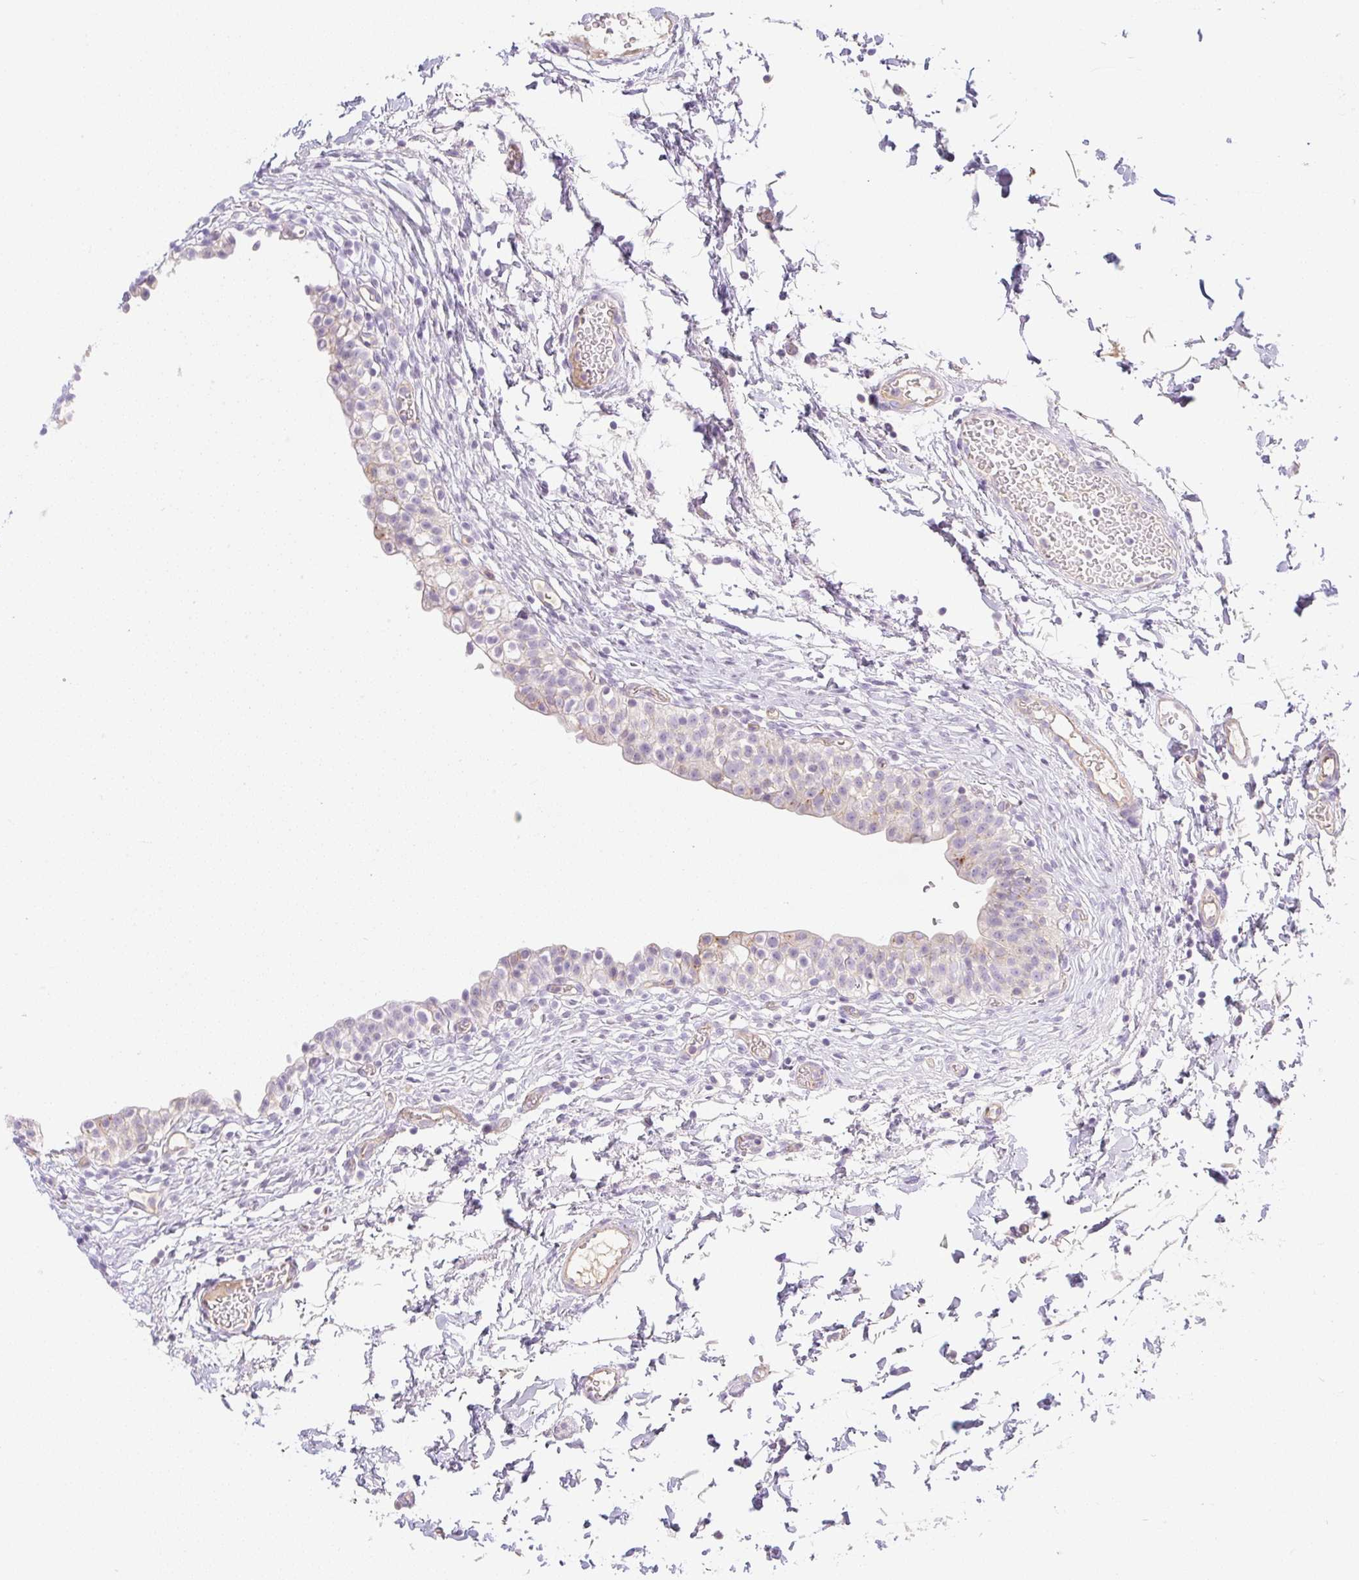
{"staining": {"intensity": "weak", "quantity": "<25%", "location": "cytoplasmic/membranous"}, "tissue": "urinary bladder", "cell_type": "Urothelial cells", "image_type": "normal", "snomed": [{"axis": "morphology", "description": "Normal tissue, NOS"}, {"axis": "topography", "description": "Urinary bladder"}, {"axis": "topography", "description": "Peripheral nerve tissue"}], "caption": "Normal urinary bladder was stained to show a protein in brown. There is no significant staining in urothelial cells. Brightfield microscopy of immunohistochemistry (IHC) stained with DAB (3,3'-diaminobenzidine) (brown) and hematoxylin (blue), captured at high magnification.", "gene": "MIA2", "patient": {"sex": "male", "age": 55}}